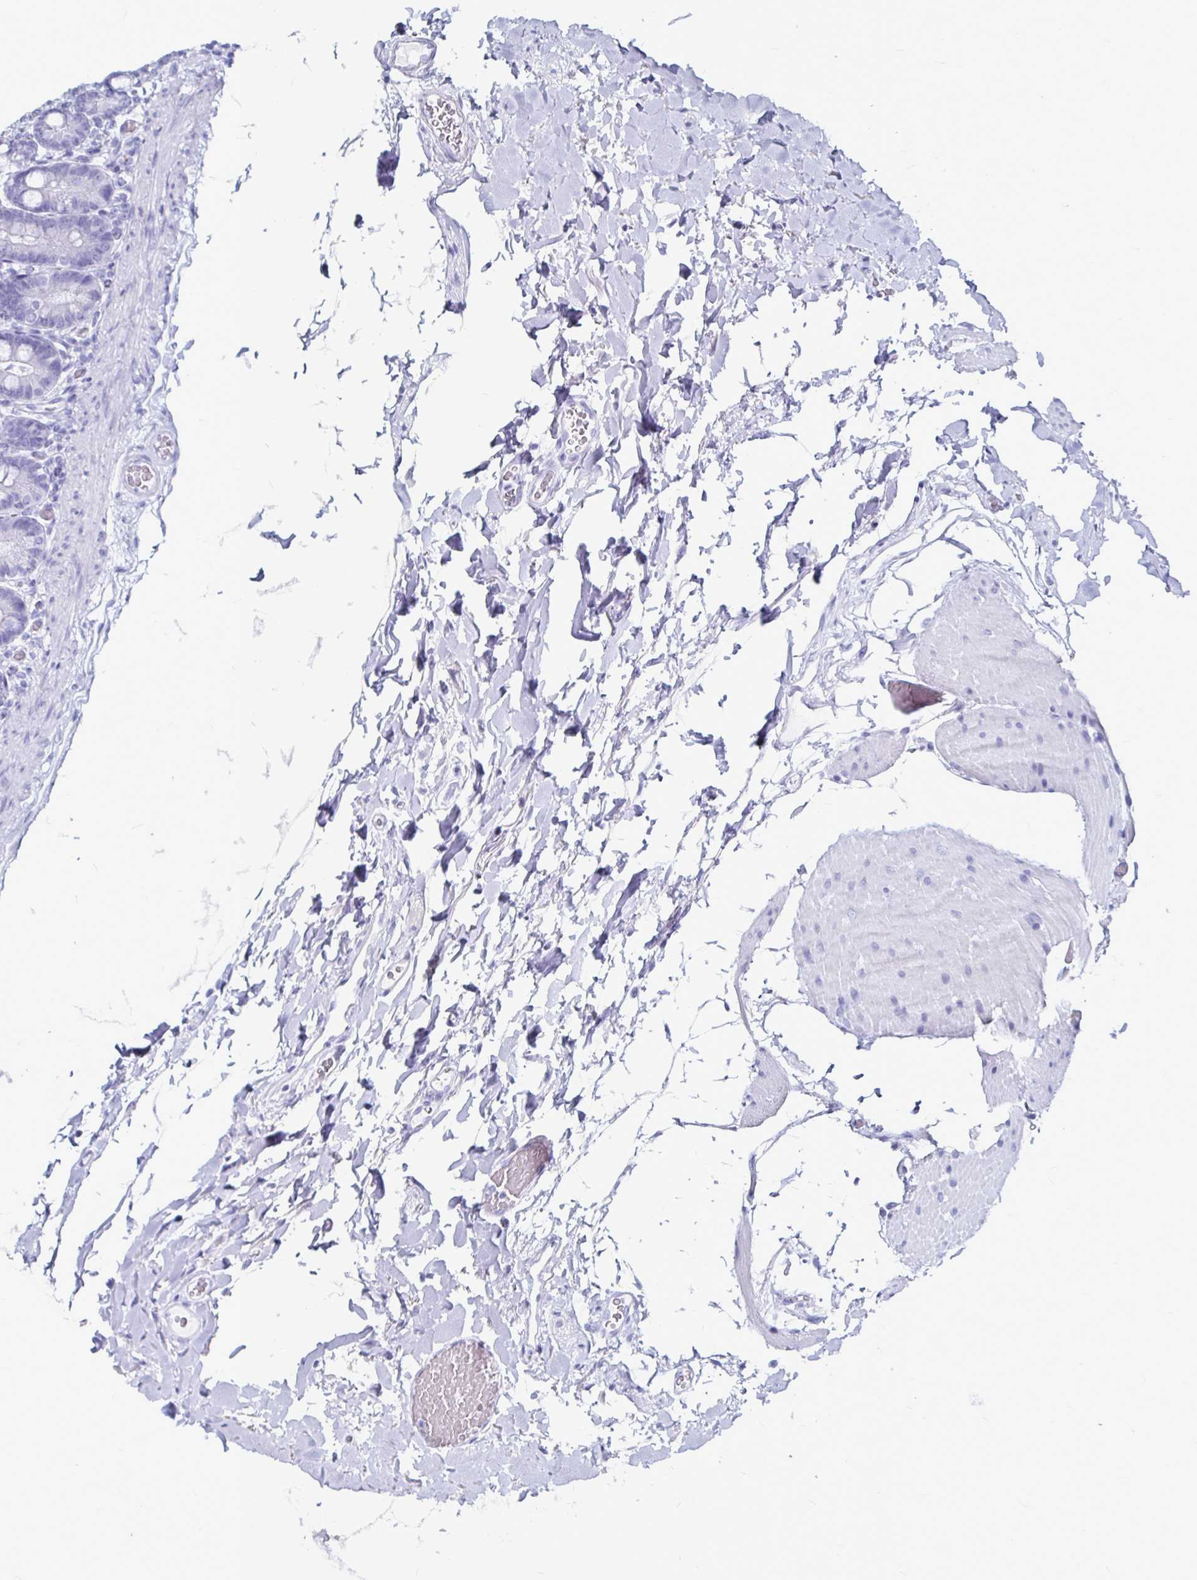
{"staining": {"intensity": "negative", "quantity": "none", "location": "none"}, "tissue": "duodenum", "cell_type": "Glandular cells", "image_type": "normal", "snomed": [{"axis": "morphology", "description": "Normal tissue, NOS"}, {"axis": "topography", "description": "Duodenum"}], "caption": "Histopathology image shows no significant protein positivity in glandular cells of unremarkable duodenum.", "gene": "LUZP4", "patient": {"sex": "female", "age": 62}}